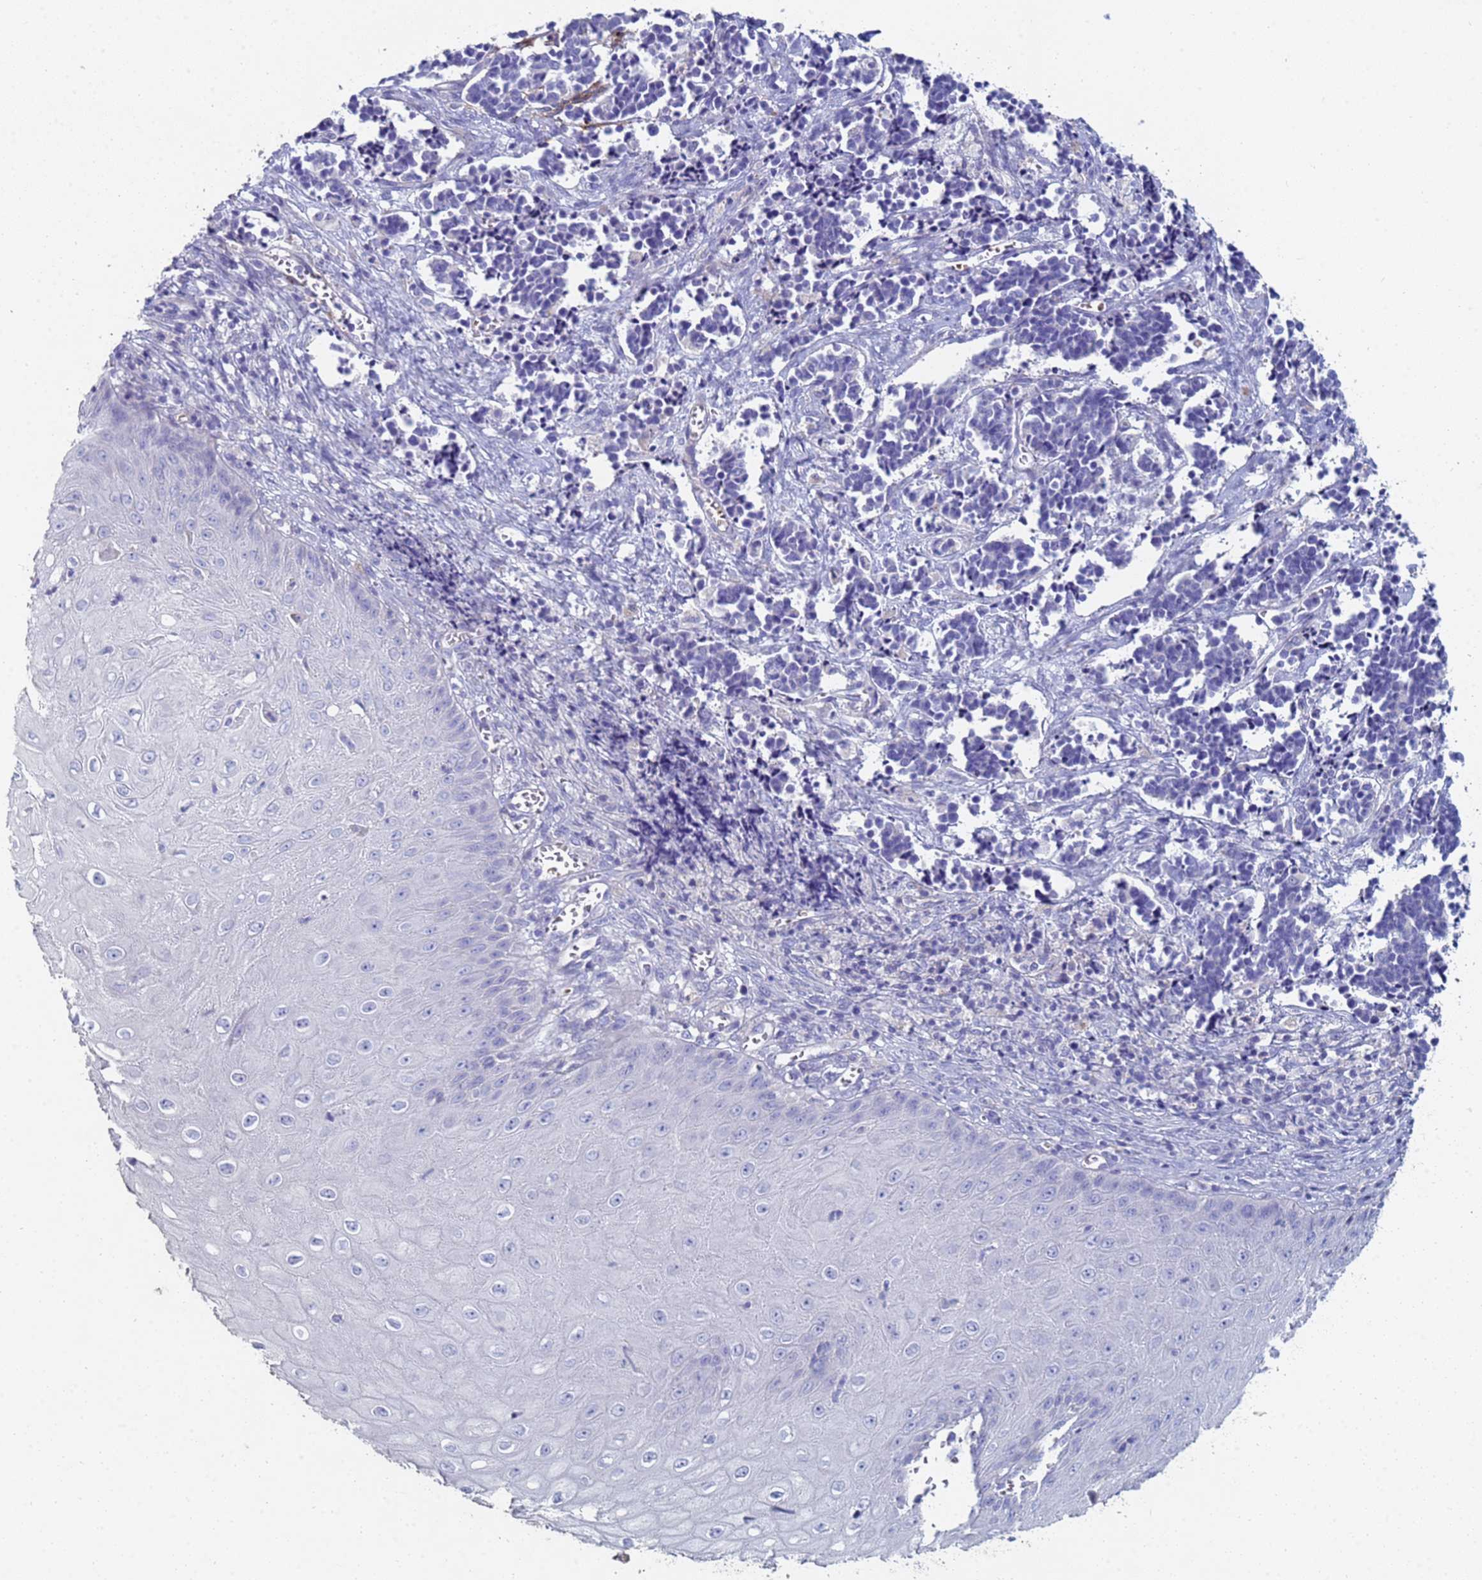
{"staining": {"intensity": "negative", "quantity": "none", "location": "none"}, "tissue": "cervical cancer", "cell_type": "Tumor cells", "image_type": "cancer", "snomed": [{"axis": "morphology", "description": "Normal tissue, NOS"}, {"axis": "morphology", "description": "Squamous cell carcinoma, NOS"}, {"axis": "topography", "description": "Cervix"}], "caption": "This photomicrograph is of cervical cancer stained with immunohistochemistry (IHC) to label a protein in brown with the nuclei are counter-stained blue. There is no expression in tumor cells.", "gene": "ABCA8", "patient": {"sex": "female", "age": 35}}